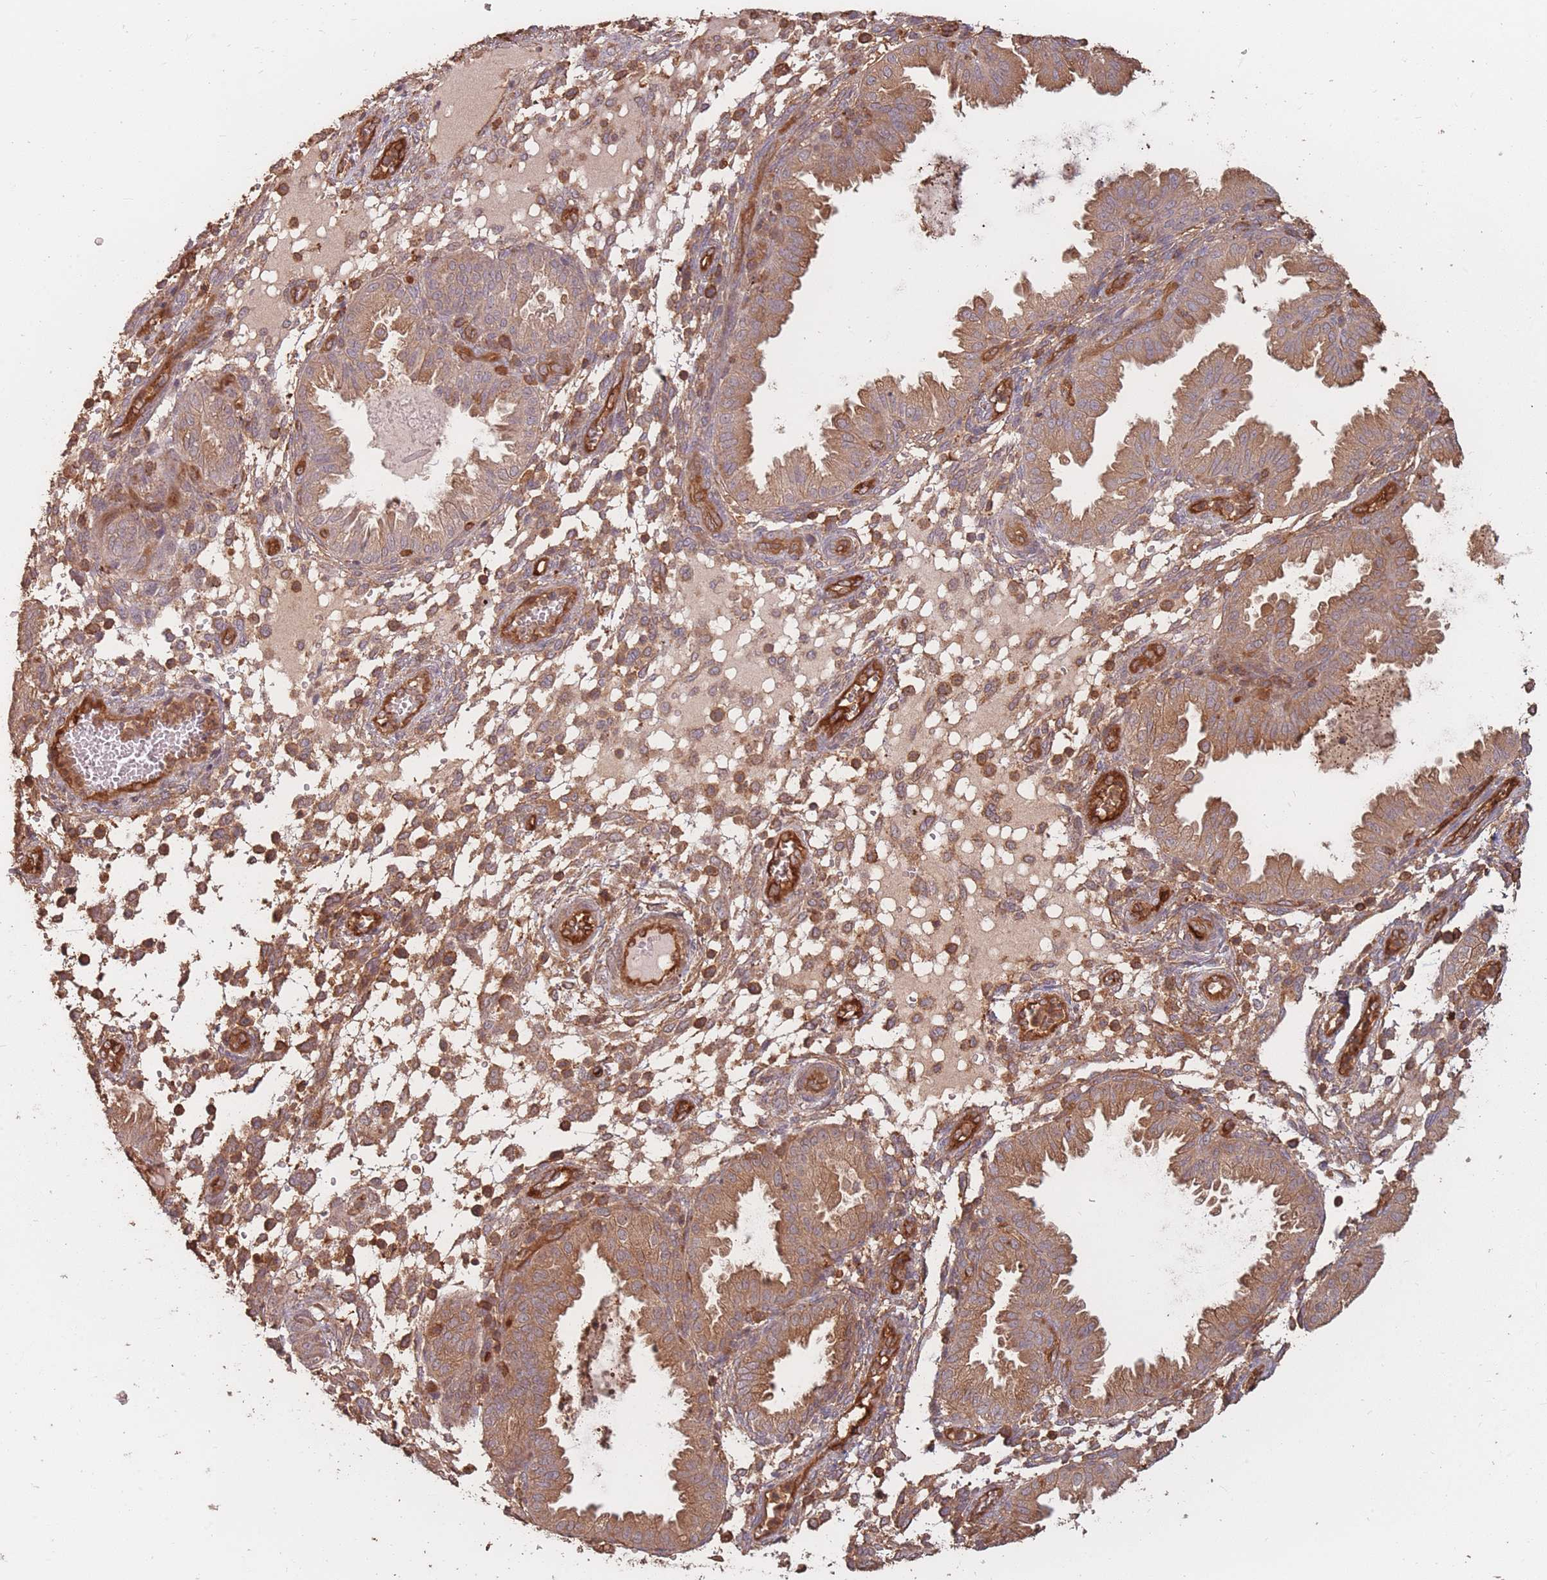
{"staining": {"intensity": "moderate", "quantity": "25%-75%", "location": "cytoplasmic/membranous"}, "tissue": "endometrium", "cell_type": "Cells in endometrial stroma", "image_type": "normal", "snomed": [{"axis": "morphology", "description": "Normal tissue, NOS"}, {"axis": "topography", "description": "Endometrium"}], "caption": "Protein analysis of unremarkable endometrium displays moderate cytoplasmic/membranous expression in about 25%-75% of cells in endometrial stroma. The staining was performed using DAB (3,3'-diaminobenzidine), with brown indicating positive protein expression. Nuclei are stained blue with hematoxylin.", "gene": "PLS3", "patient": {"sex": "female", "age": 33}}